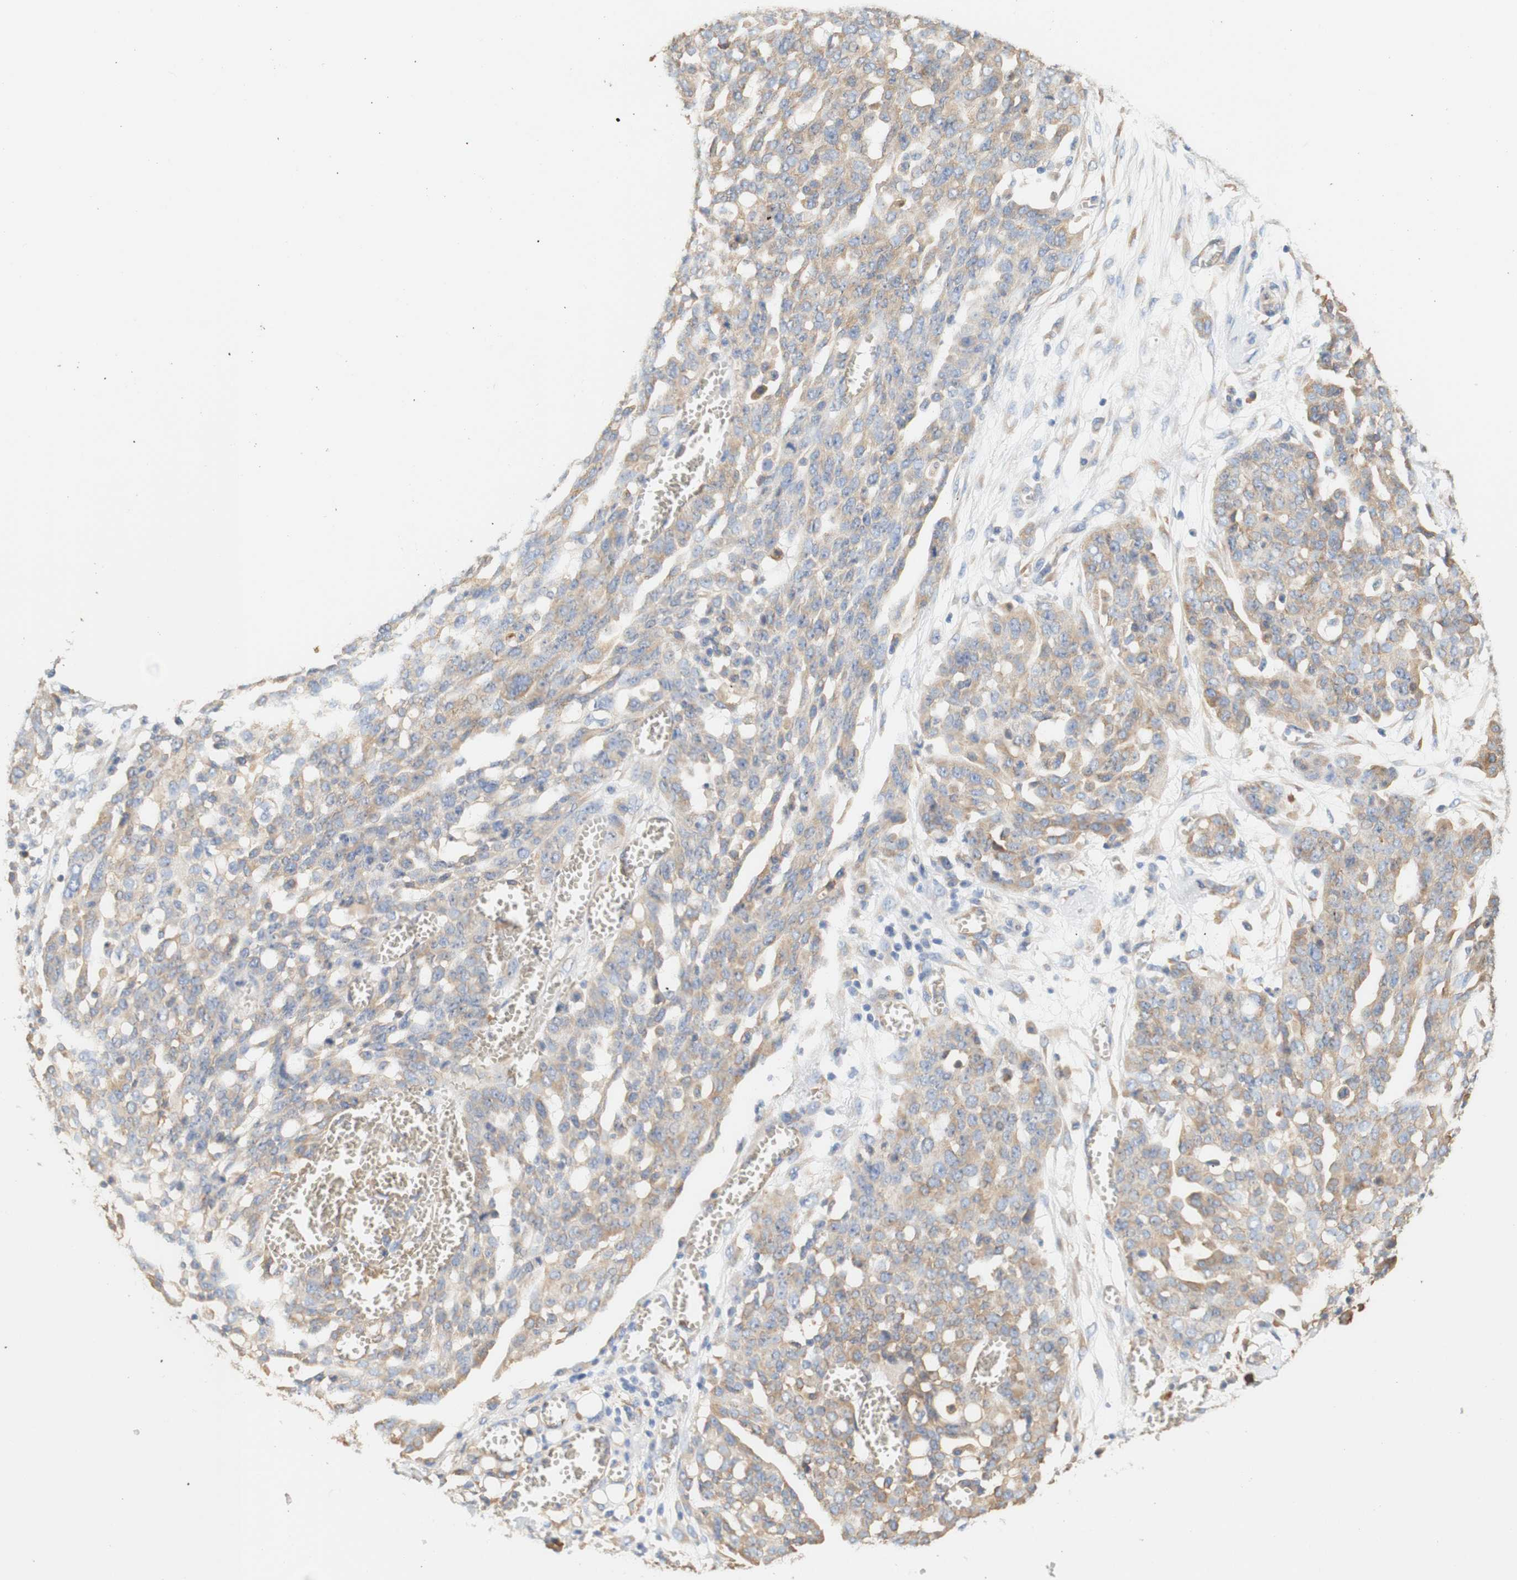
{"staining": {"intensity": "weak", "quantity": "<25%", "location": "cytoplasmic/membranous"}, "tissue": "ovarian cancer", "cell_type": "Tumor cells", "image_type": "cancer", "snomed": [{"axis": "morphology", "description": "Cystadenocarcinoma, serous, NOS"}, {"axis": "topography", "description": "Soft tissue"}, {"axis": "topography", "description": "Ovary"}], "caption": "This is an IHC histopathology image of human serous cystadenocarcinoma (ovarian). There is no expression in tumor cells.", "gene": "EIF2AK4", "patient": {"sex": "female", "age": 57}}